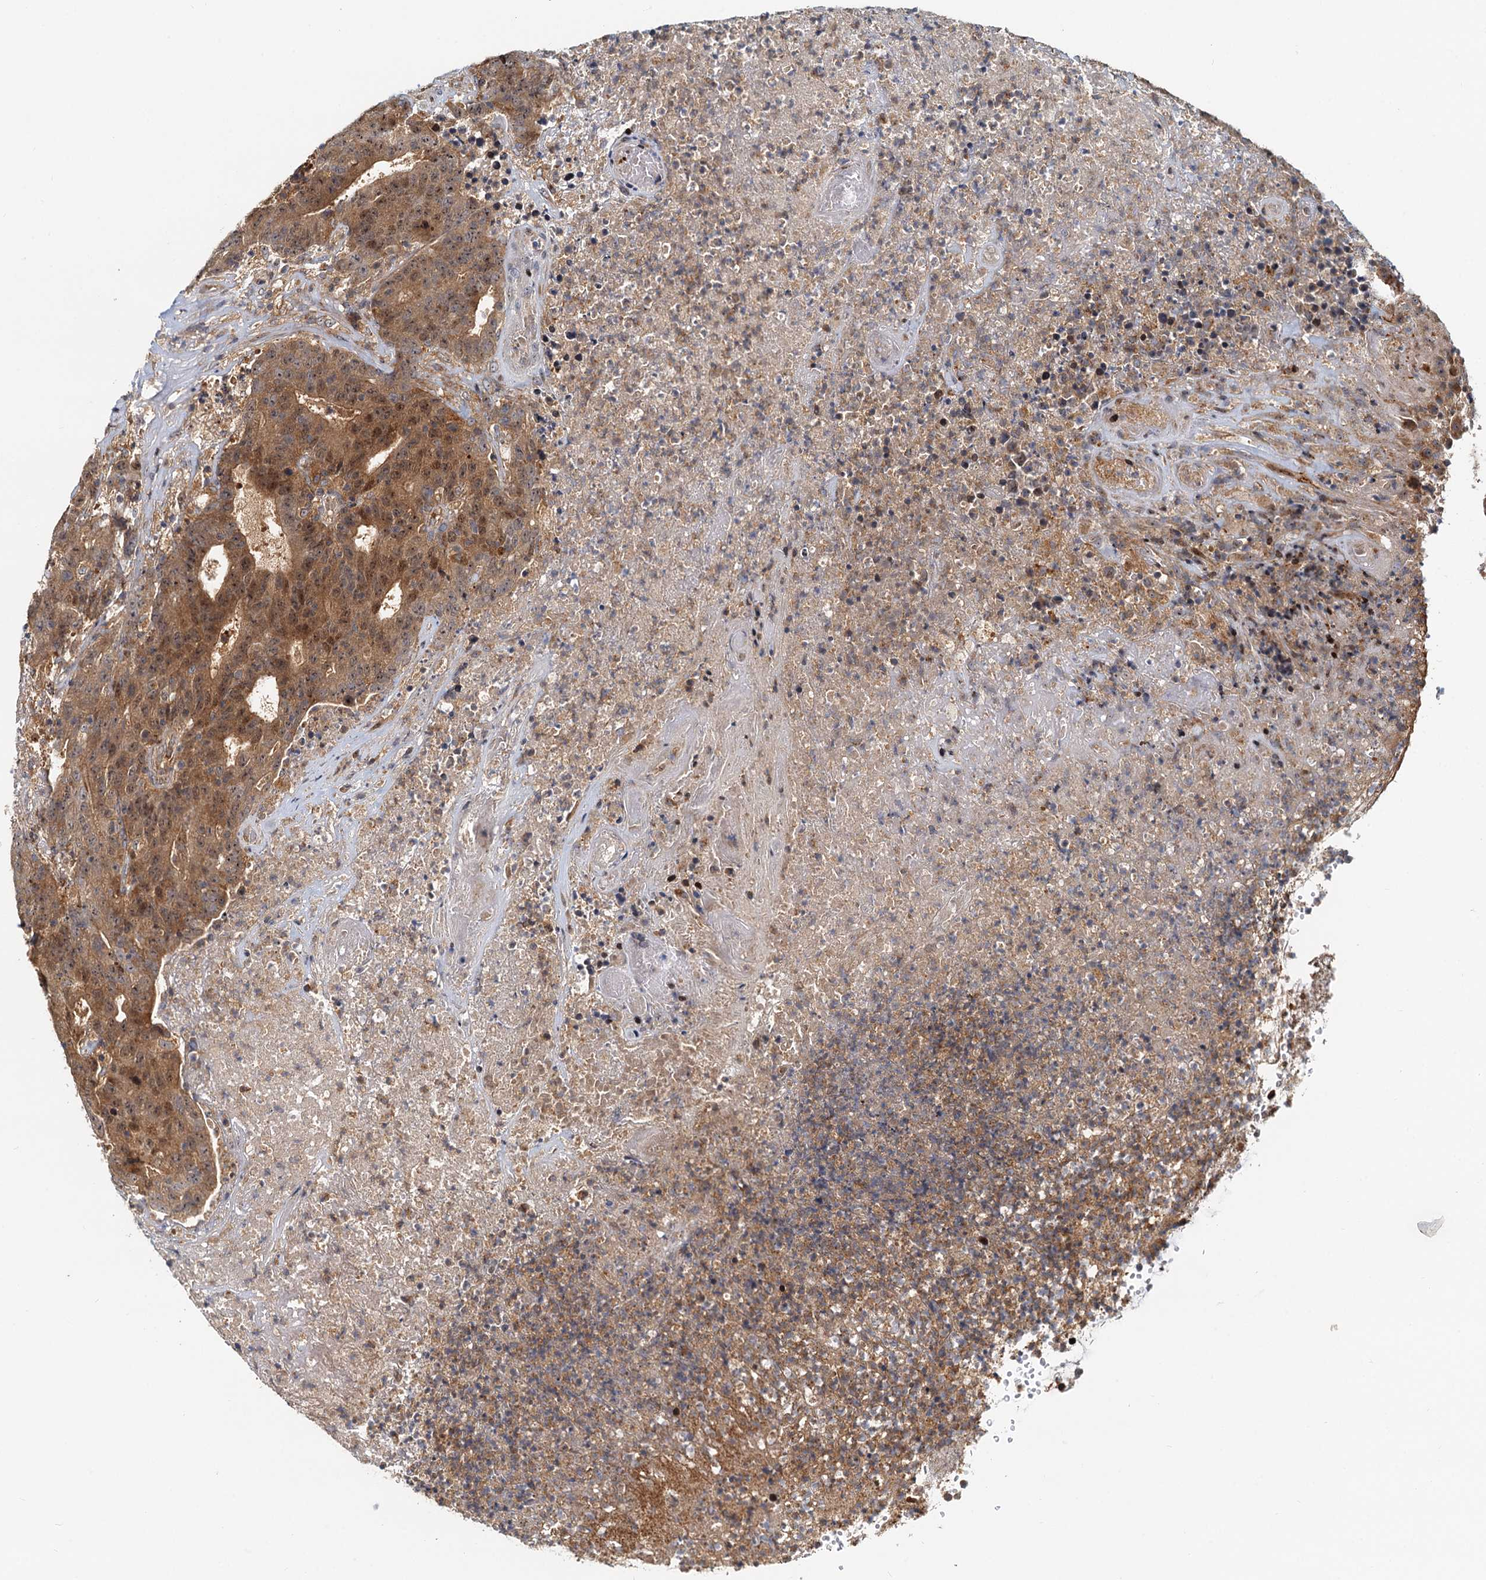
{"staining": {"intensity": "moderate", "quantity": ">75%", "location": "cytoplasmic/membranous,nuclear"}, "tissue": "colorectal cancer", "cell_type": "Tumor cells", "image_type": "cancer", "snomed": [{"axis": "morphology", "description": "Adenocarcinoma, NOS"}, {"axis": "topography", "description": "Colon"}], "caption": "An immunohistochemistry histopathology image of tumor tissue is shown. Protein staining in brown labels moderate cytoplasmic/membranous and nuclear positivity in adenocarcinoma (colorectal) within tumor cells. The protein of interest is stained brown, and the nuclei are stained in blue (DAB (3,3'-diaminobenzidine) IHC with brightfield microscopy, high magnification).", "gene": "TOLLIP", "patient": {"sex": "female", "age": 75}}